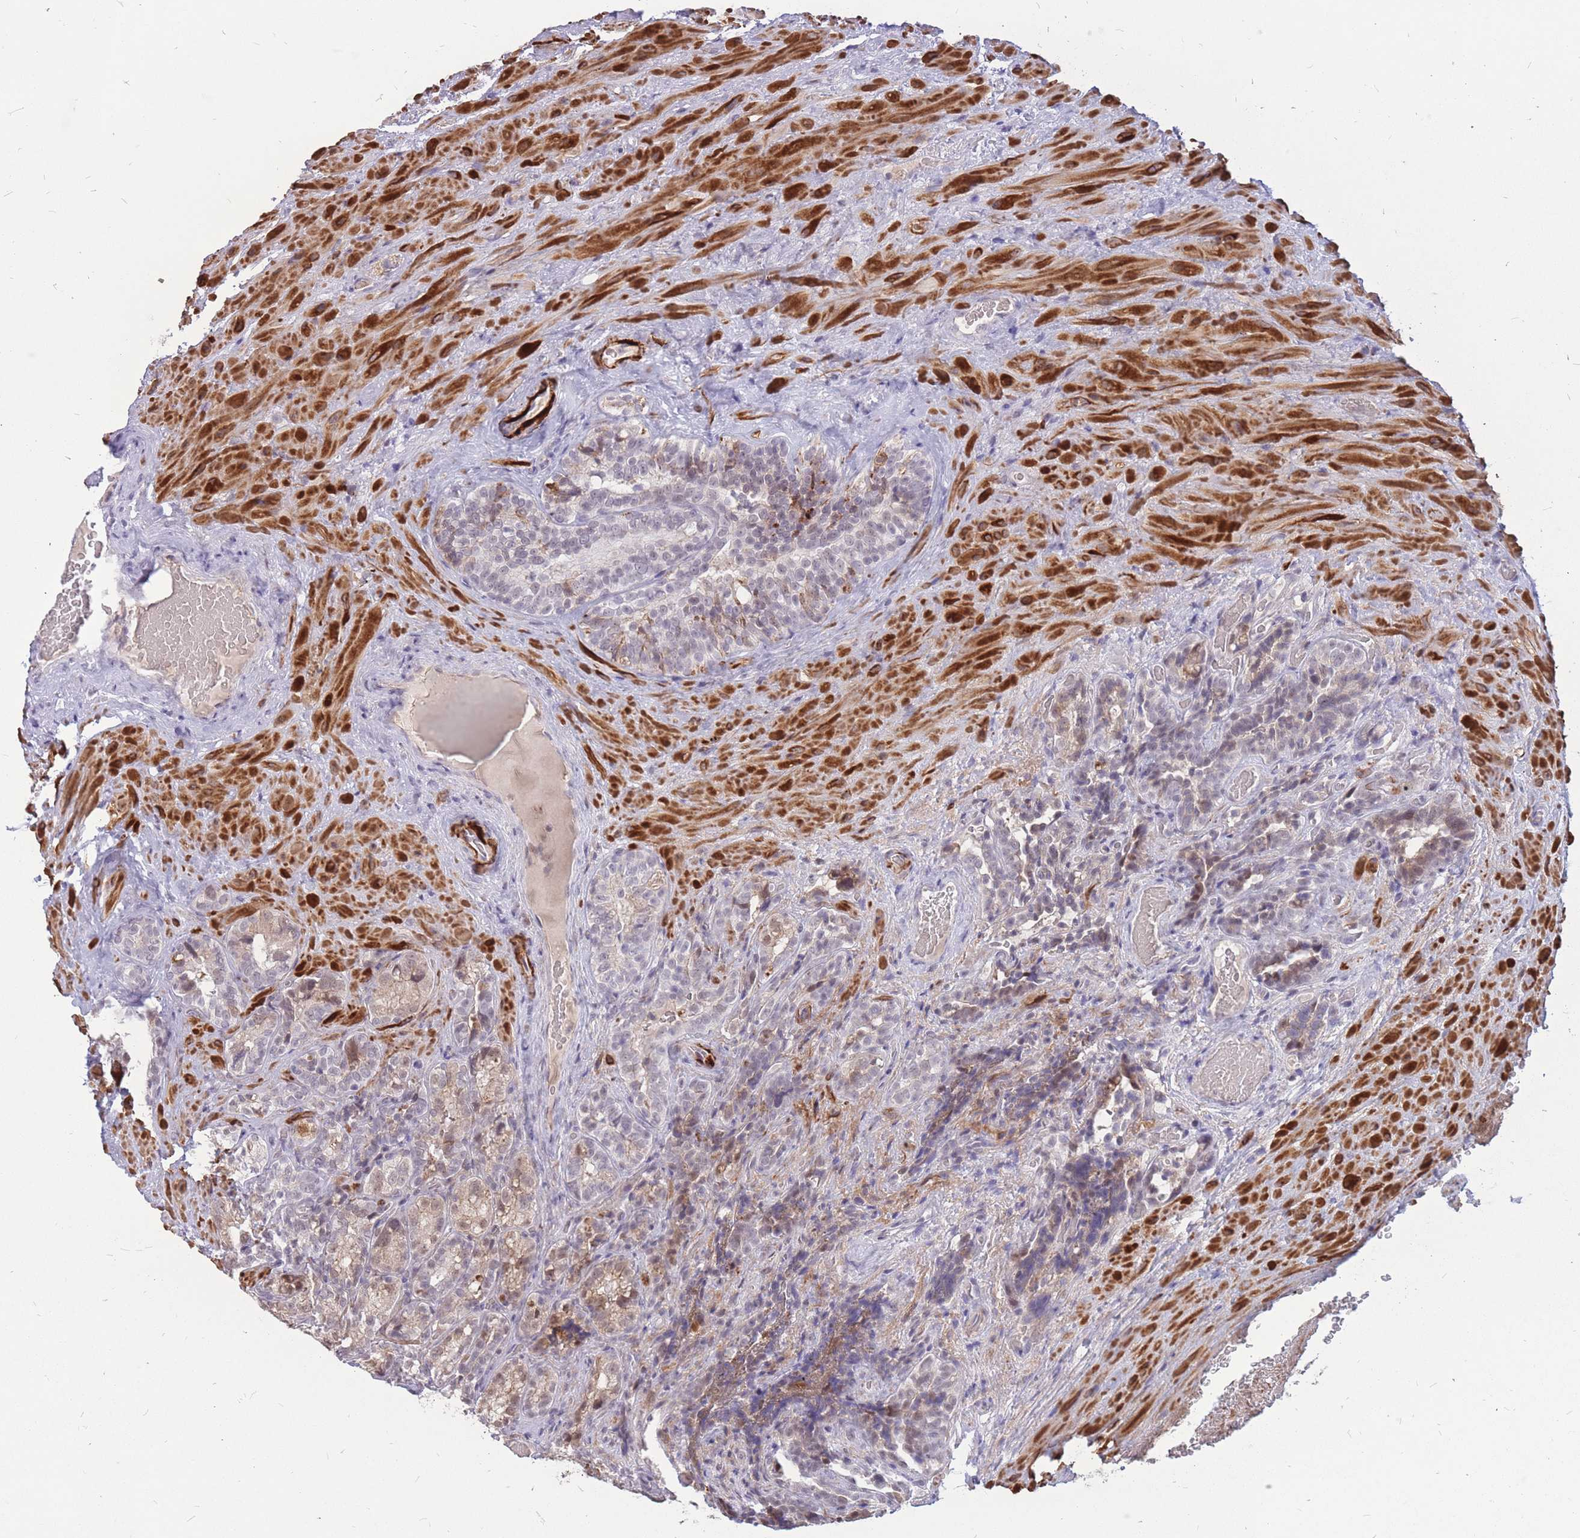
{"staining": {"intensity": "moderate", "quantity": "<25%", "location": "cytoplasmic/membranous,nuclear"}, "tissue": "seminal vesicle", "cell_type": "Glandular cells", "image_type": "normal", "snomed": [{"axis": "morphology", "description": "Normal tissue, NOS"}, {"axis": "topography", "description": "Seminal veicle"}, {"axis": "topography", "description": "Peripheral nerve tissue"}], "caption": "High-magnification brightfield microscopy of benign seminal vesicle stained with DAB (3,3'-diaminobenzidine) (brown) and counterstained with hematoxylin (blue). glandular cells exhibit moderate cytoplasmic/membranous,nuclear staining is seen in approximately<25% of cells.", "gene": "ADD2", "patient": {"sex": "male", "age": 67}}